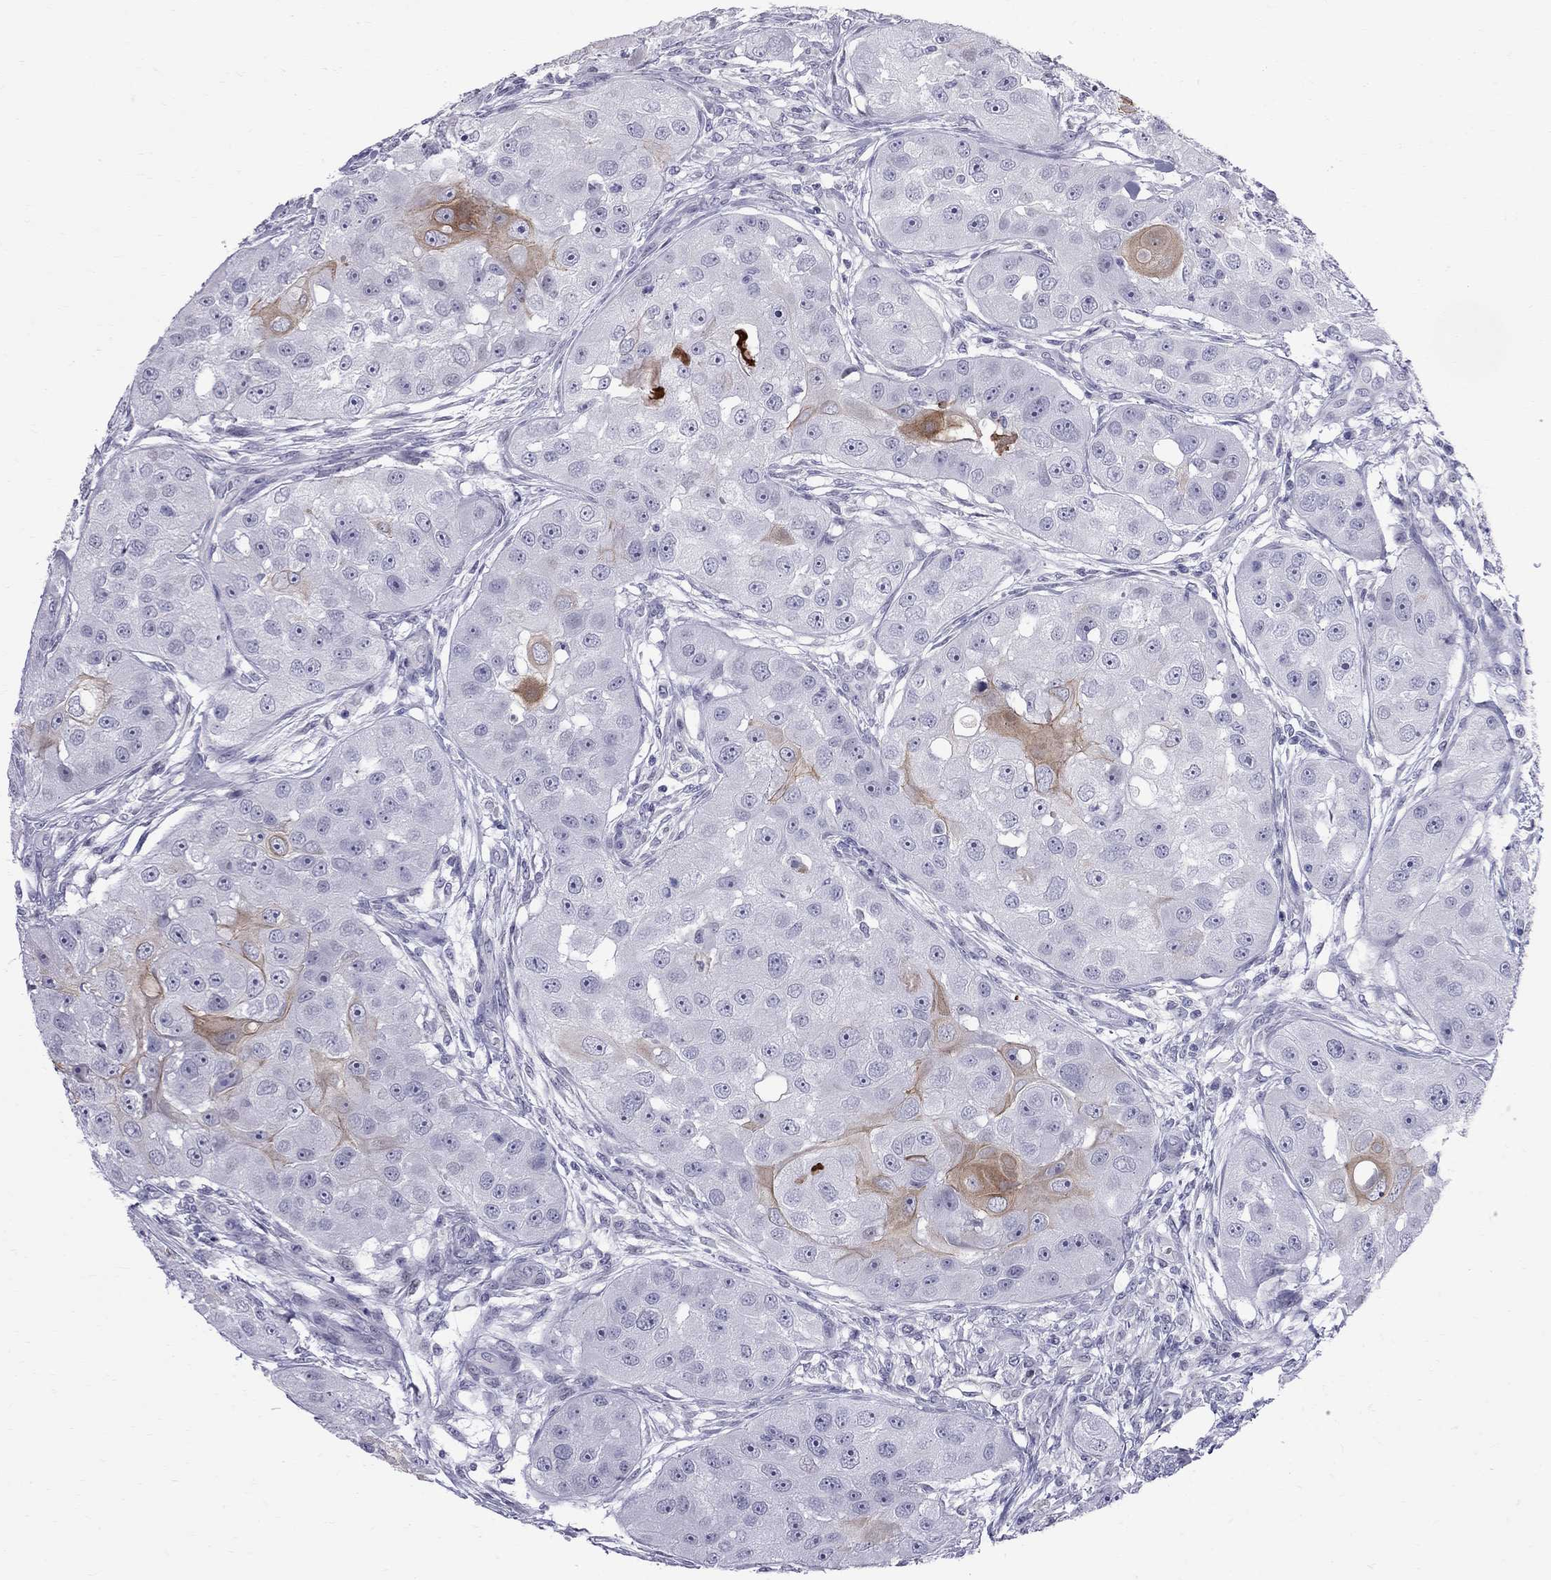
{"staining": {"intensity": "moderate", "quantity": "<25%", "location": "cytoplasmic/membranous"}, "tissue": "head and neck cancer", "cell_type": "Tumor cells", "image_type": "cancer", "snomed": [{"axis": "morphology", "description": "Squamous cell carcinoma, NOS"}, {"axis": "topography", "description": "Head-Neck"}], "caption": "This micrograph exhibits IHC staining of head and neck cancer (squamous cell carcinoma), with low moderate cytoplasmic/membranous expression in about <25% of tumor cells.", "gene": "MUC15", "patient": {"sex": "male", "age": 51}}